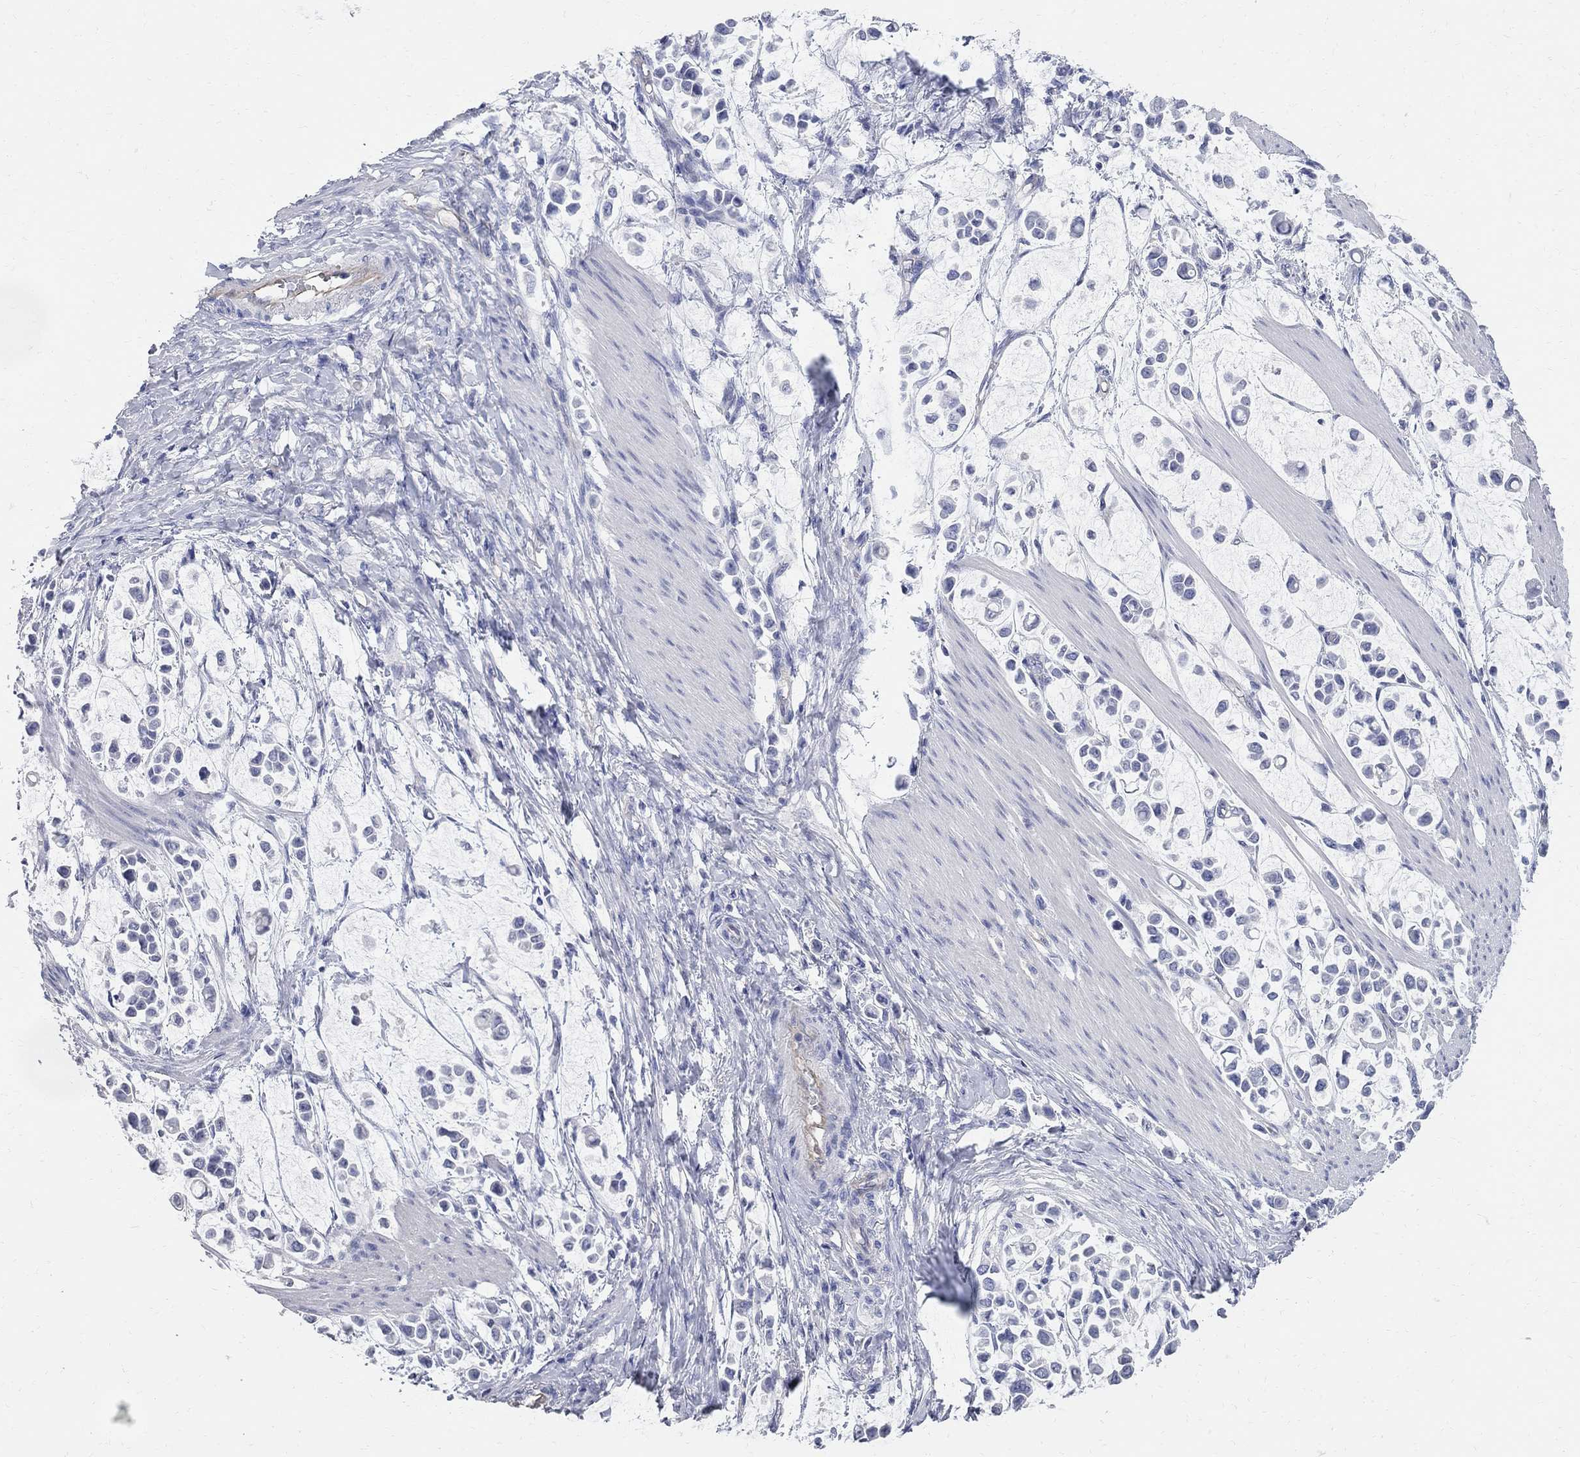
{"staining": {"intensity": "negative", "quantity": "none", "location": "none"}, "tissue": "stomach cancer", "cell_type": "Tumor cells", "image_type": "cancer", "snomed": [{"axis": "morphology", "description": "Adenocarcinoma, NOS"}, {"axis": "topography", "description": "Stomach"}], "caption": "IHC of human adenocarcinoma (stomach) demonstrates no expression in tumor cells.", "gene": "AOX1", "patient": {"sex": "male", "age": 82}}